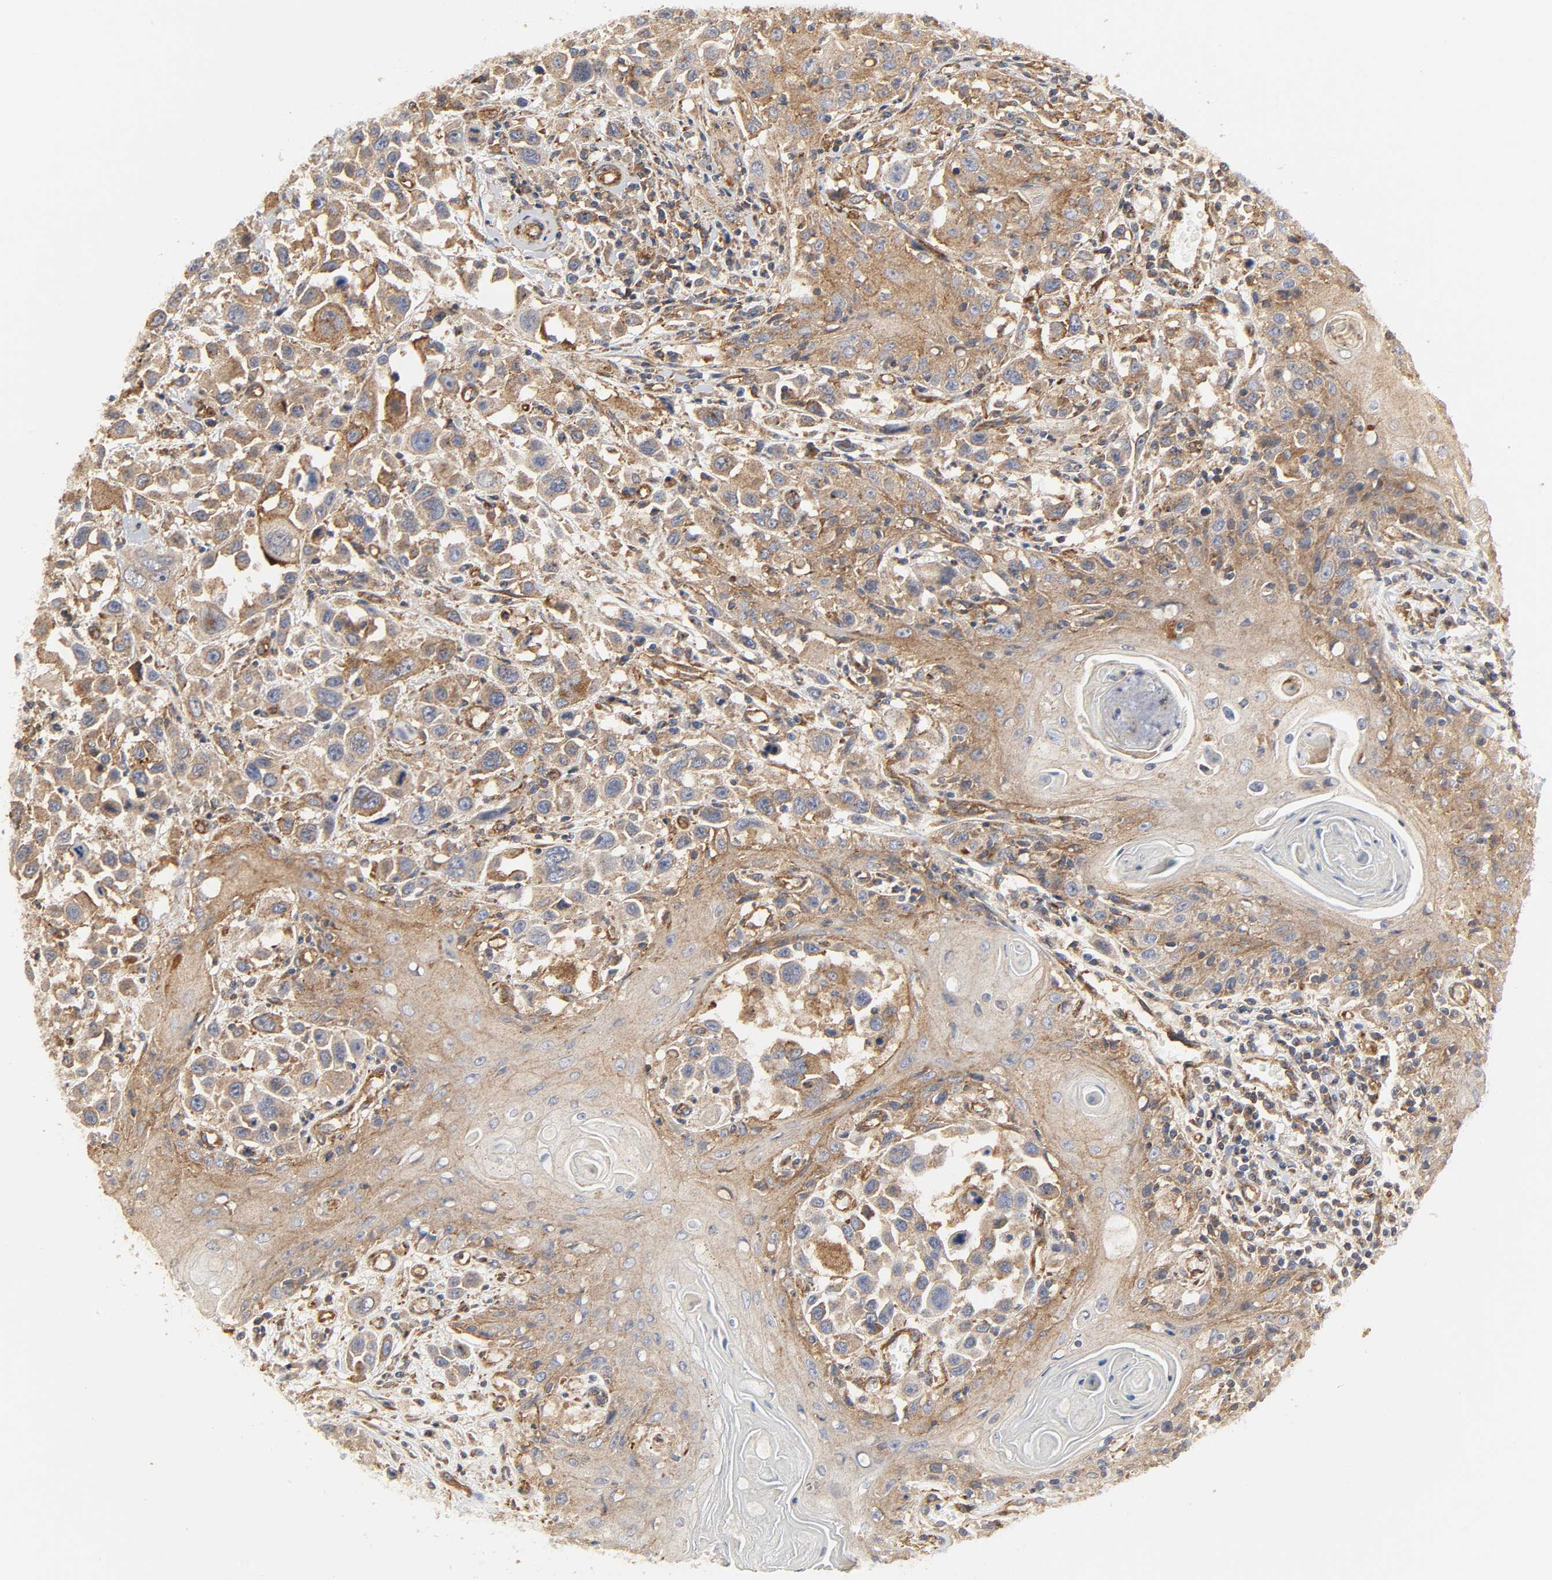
{"staining": {"intensity": "moderate", "quantity": ">75%", "location": "cytoplasmic/membranous"}, "tissue": "head and neck cancer", "cell_type": "Tumor cells", "image_type": "cancer", "snomed": [{"axis": "morphology", "description": "Squamous cell carcinoma, NOS"}, {"axis": "topography", "description": "Oral tissue"}, {"axis": "topography", "description": "Head-Neck"}], "caption": "This is a photomicrograph of immunohistochemistry (IHC) staining of squamous cell carcinoma (head and neck), which shows moderate positivity in the cytoplasmic/membranous of tumor cells.", "gene": "SH3GLB1", "patient": {"sex": "female", "age": 76}}